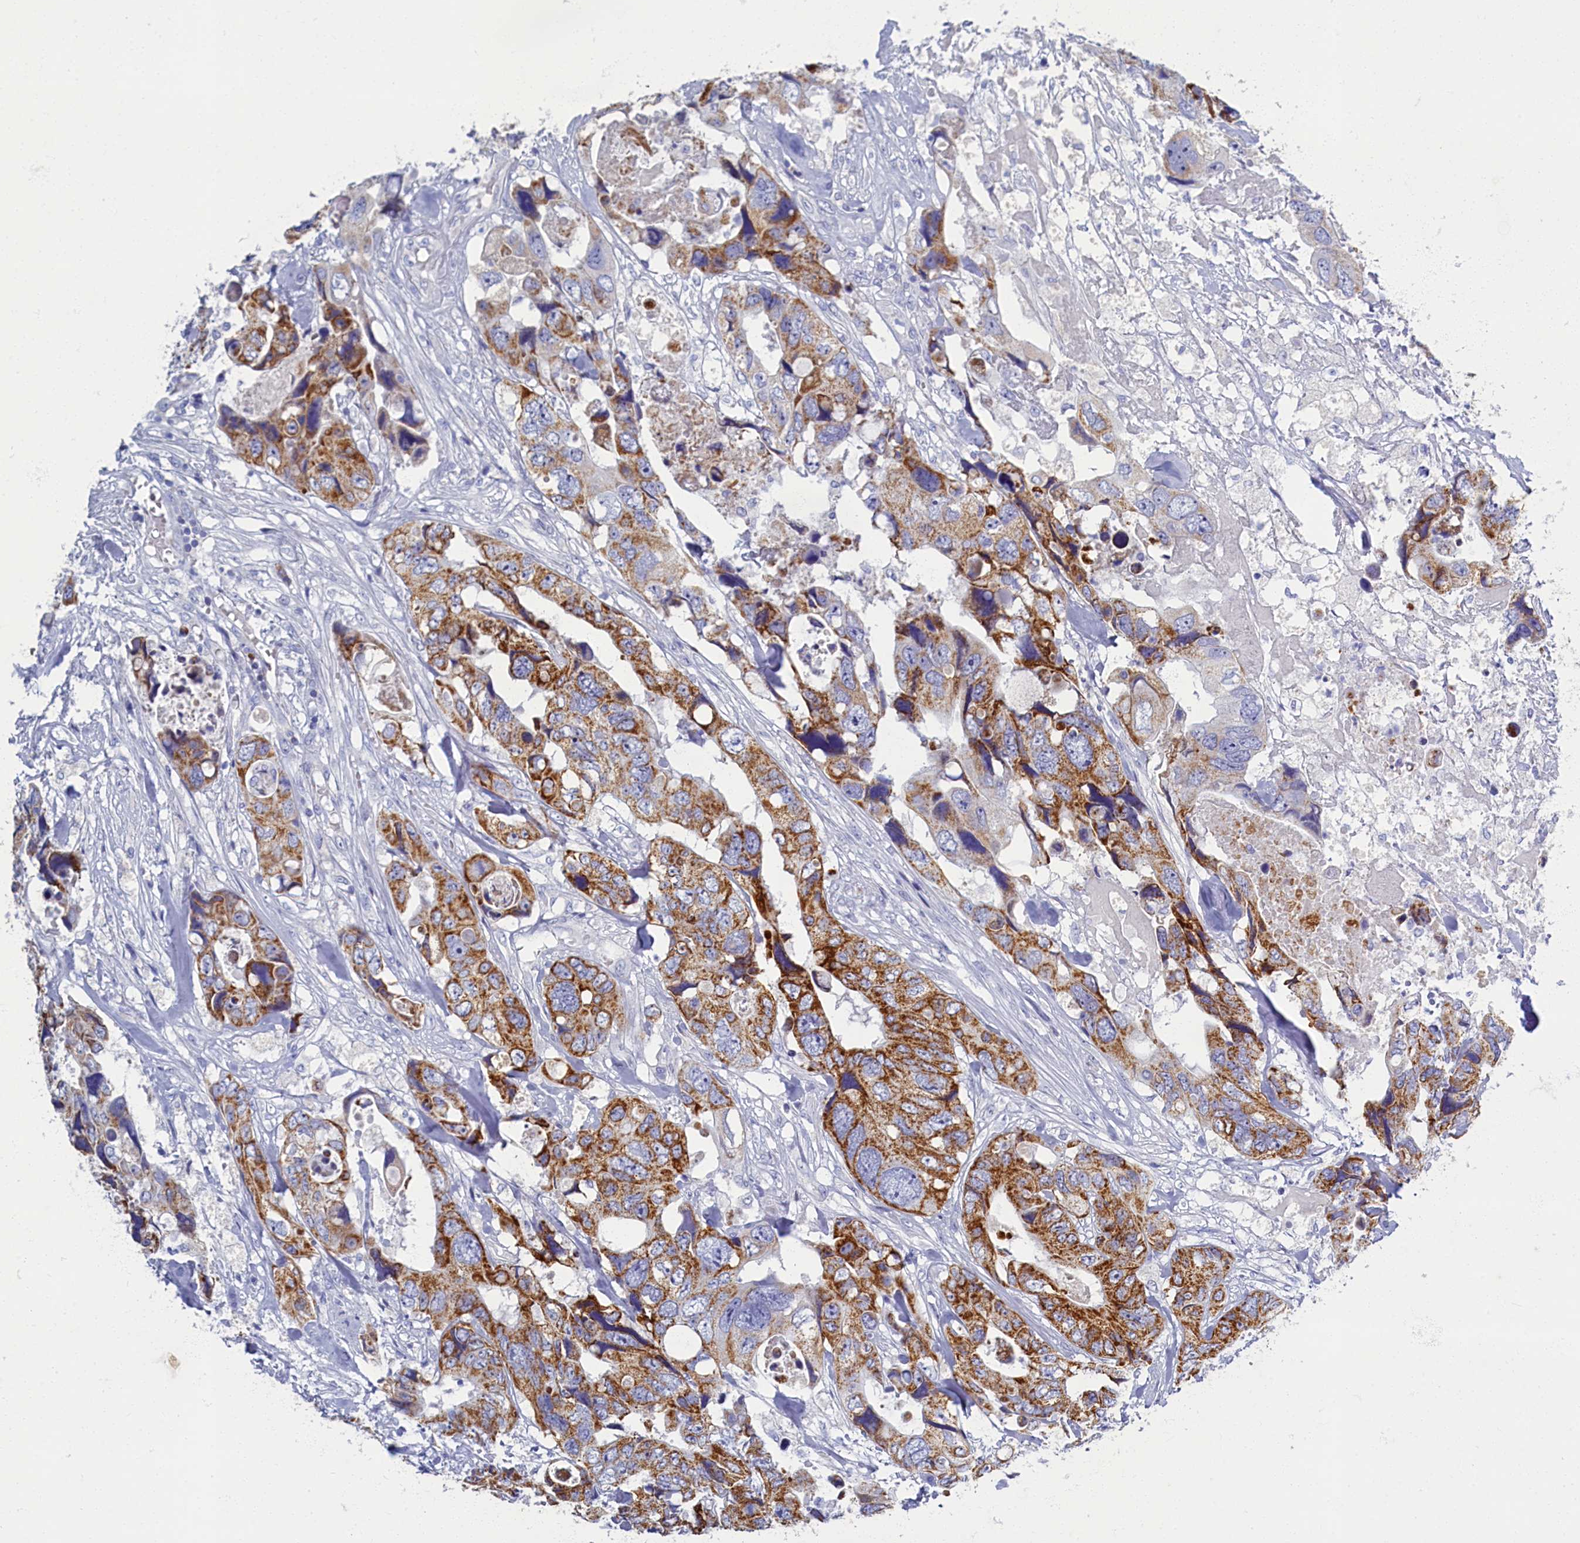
{"staining": {"intensity": "strong", "quantity": ">75%", "location": "cytoplasmic/membranous"}, "tissue": "colorectal cancer", "cell_type": "Tumor cells", "image_type": "cancer", "snomed": [{"axis": "morphology", "description": "Adenocarcinoma, NOS"}, {"axis": "topography", "description": "Rectum"}], "caption": "Protein expression analysis of human colorectal cancer reveals strong cytoplasmic/membranous expression in about >75% of tumor cells.", "gene": "OCIAD2", "patient": {"sex": "male", "age": 57}}